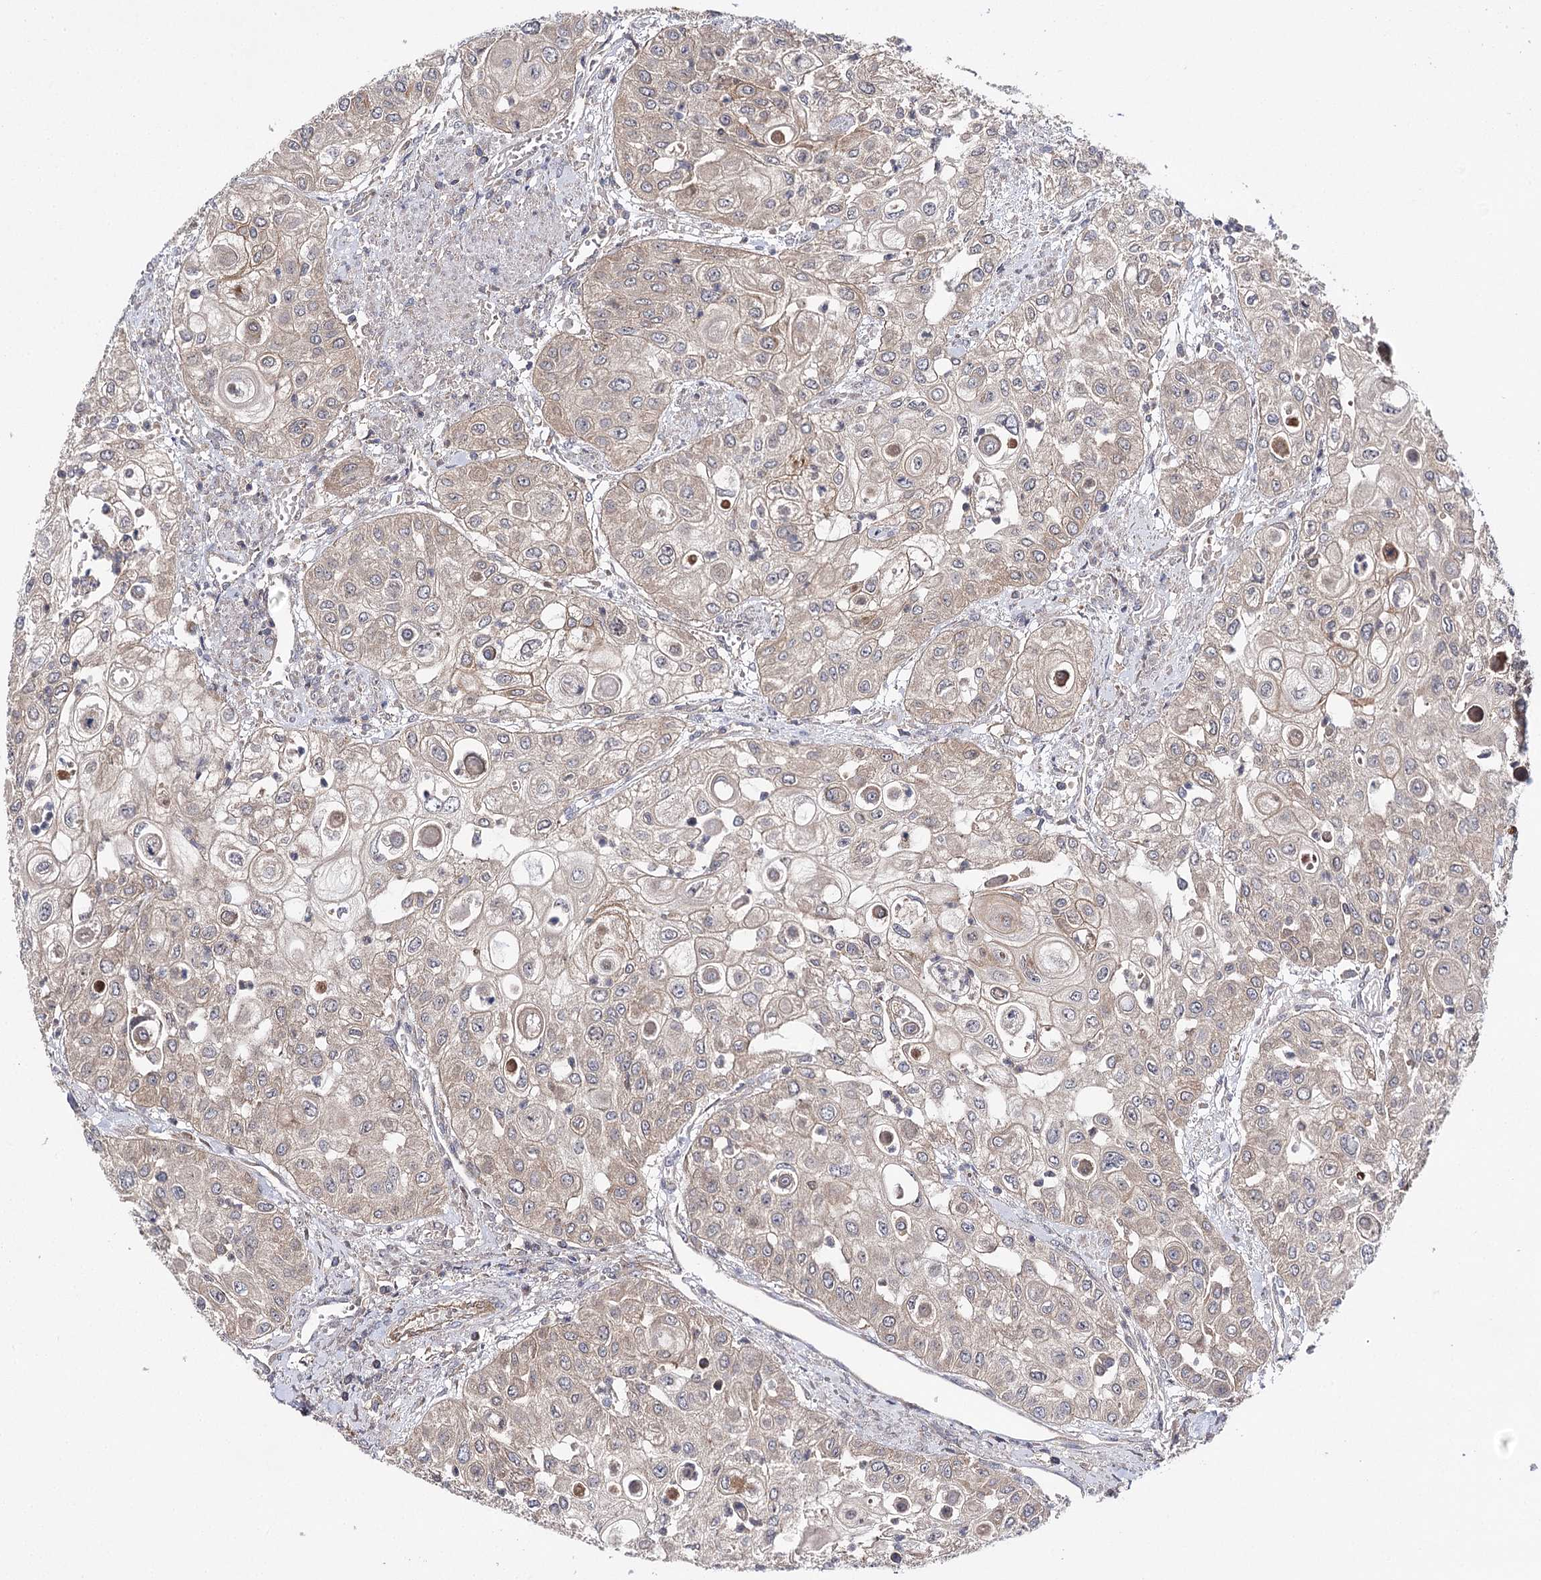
{"staining": {"intensity": "weak", "quantity": "25%-75%", "location": "cytoplasmic/membranous"}, "tissue": "urothelial cancer", "cell_type": "Tumor cells", "image_type": "cancer", "snomed": [{"axis": "morphology", "description": "Urothelial carcinoma, High grade"}, {"axis": "topography", "description": "Urinary bladder"}], "caption": "About 25%-75% of tumor cells in high-grade urothelial carcinoma display weak cytoplasmic/membranous protein staining as visualized by brown immunohistochemical staining.", "gene": "BCR", "patient": {"sex": "female", "age": 79}}